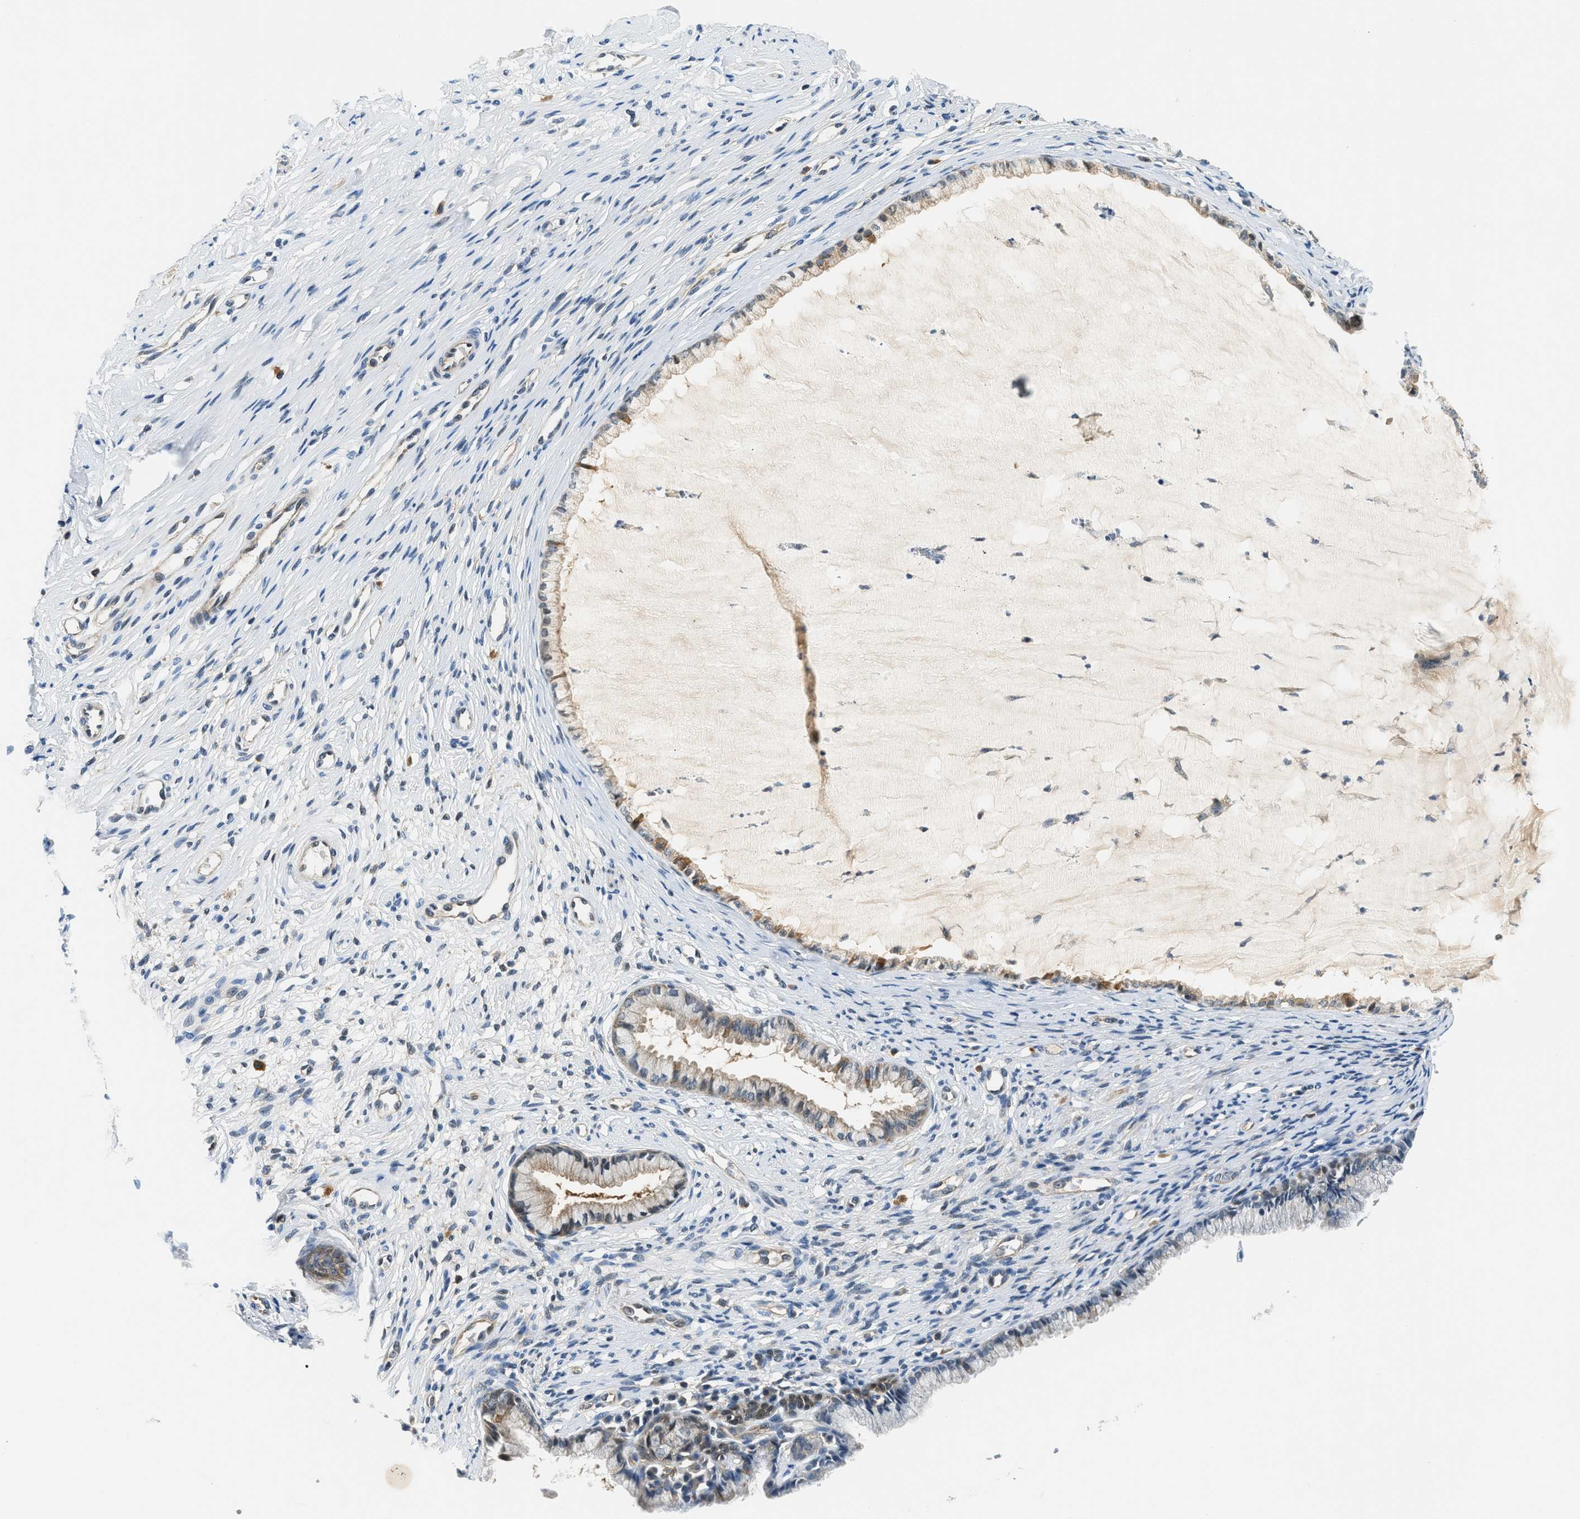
{"staining": {"intensity": "moderate", "quantity": "<25%", "location": "cytoplasmic/membranous"}, "tissue": "cervix", "cell_type": "Glandular cells", "image_type": "normal", "snomed": [{"axis": "morphology", "description": "Normal tissue, NOS"}, {"axis": "topography", "description": "Cervix"}], "caption": "Protein positivity by IHC reveals moderate cytoplasmic/membranous staining in about <25% of glandular cells in benign cervix.", "gene": "CBLB", "patient": {"sex": "female", "age": 77}}